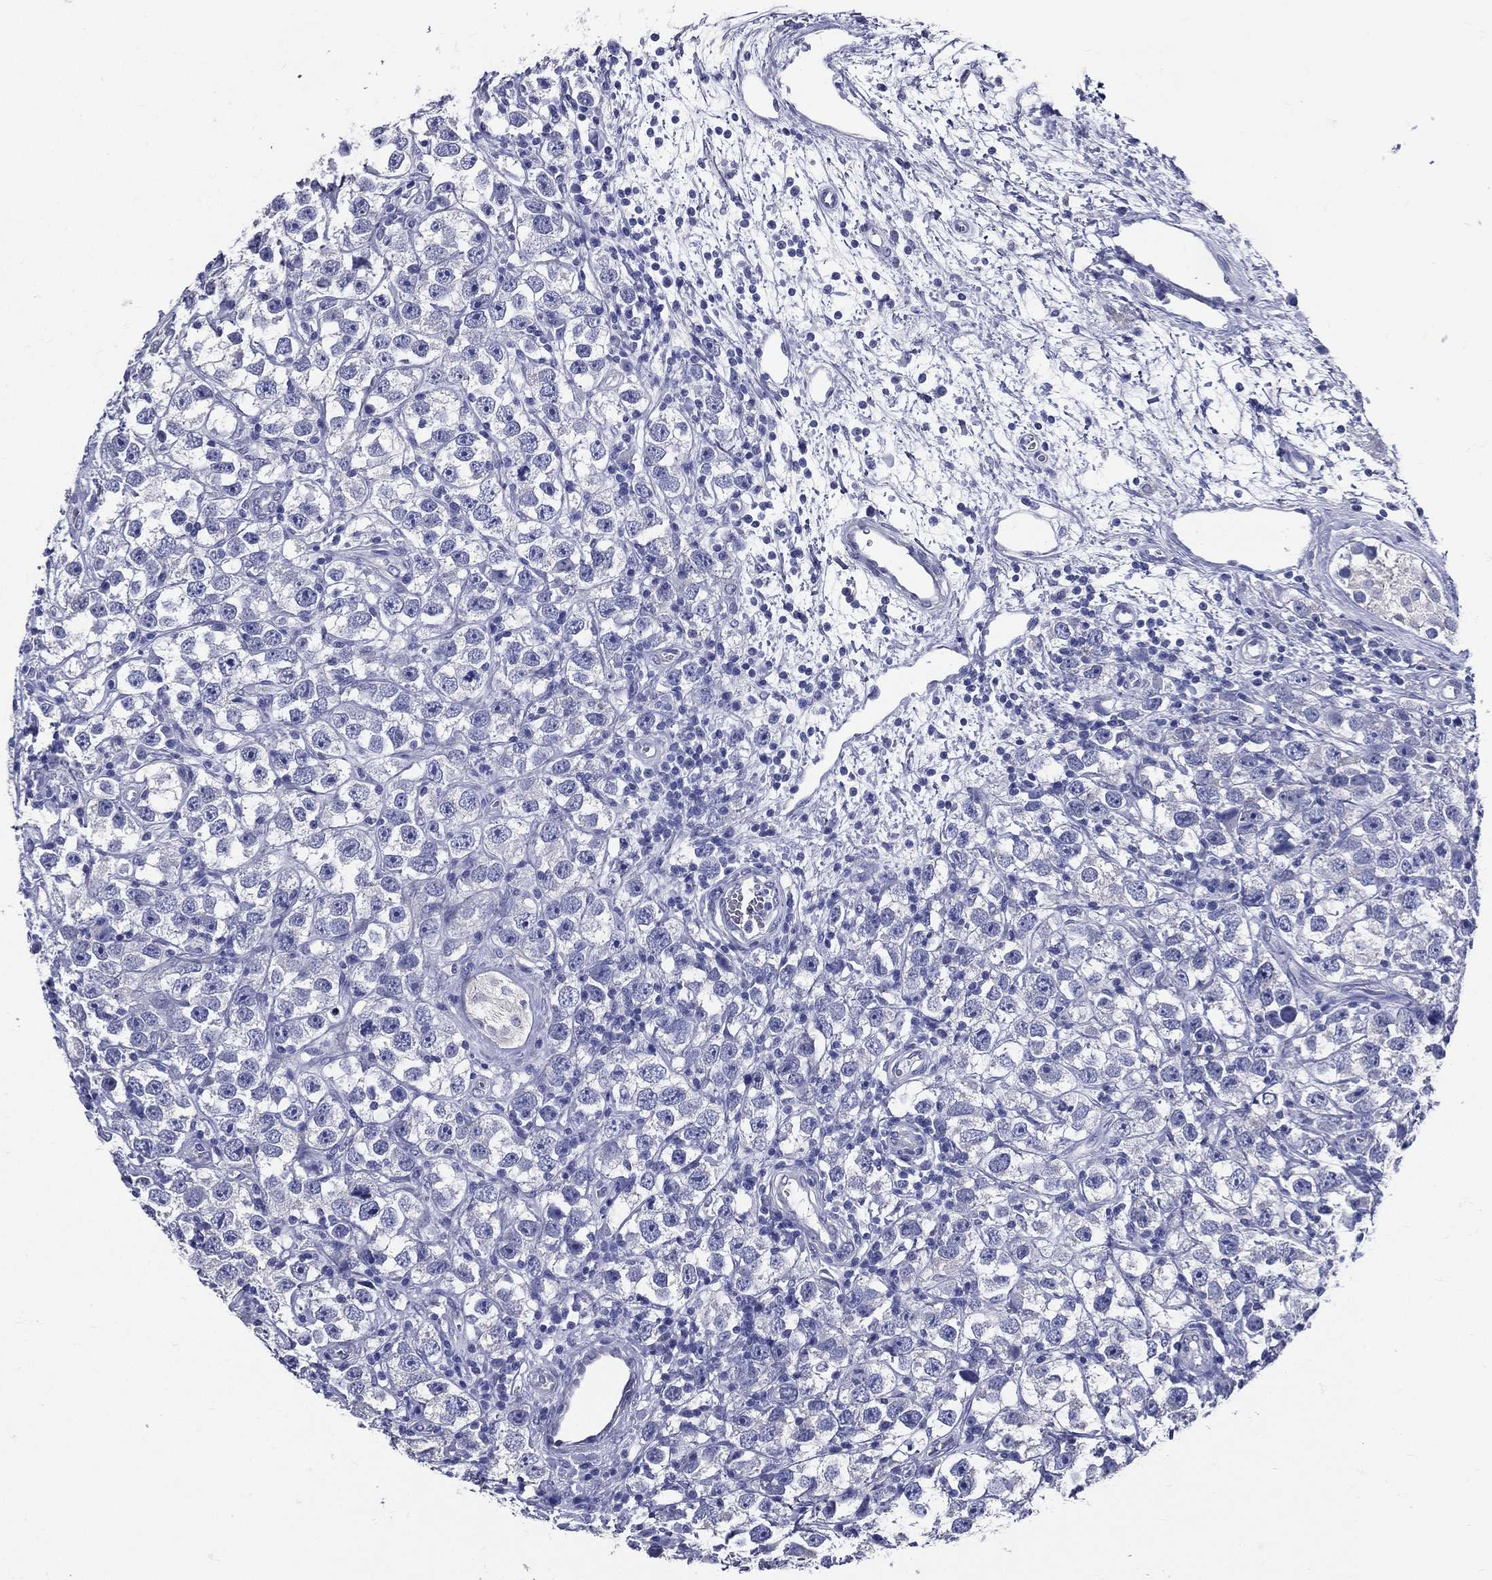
{"staining": {"intensity": "negative", "quantity": "none", "location": "none"}, "tissue": "testis cancer", "cell_type": "Tumor cells", "image_type": "cancer", "snomed": [{"axis": "morphology", "description": "Seminoma, NOS"}, {"axis": "topography", "description": "Testis"}], "caption": "A histopathology image of human testis cancer (seminoma) is negative for staining in tumor cells.", "gene": "DPYS", "patient": {"sex": "male", "age": 26}}